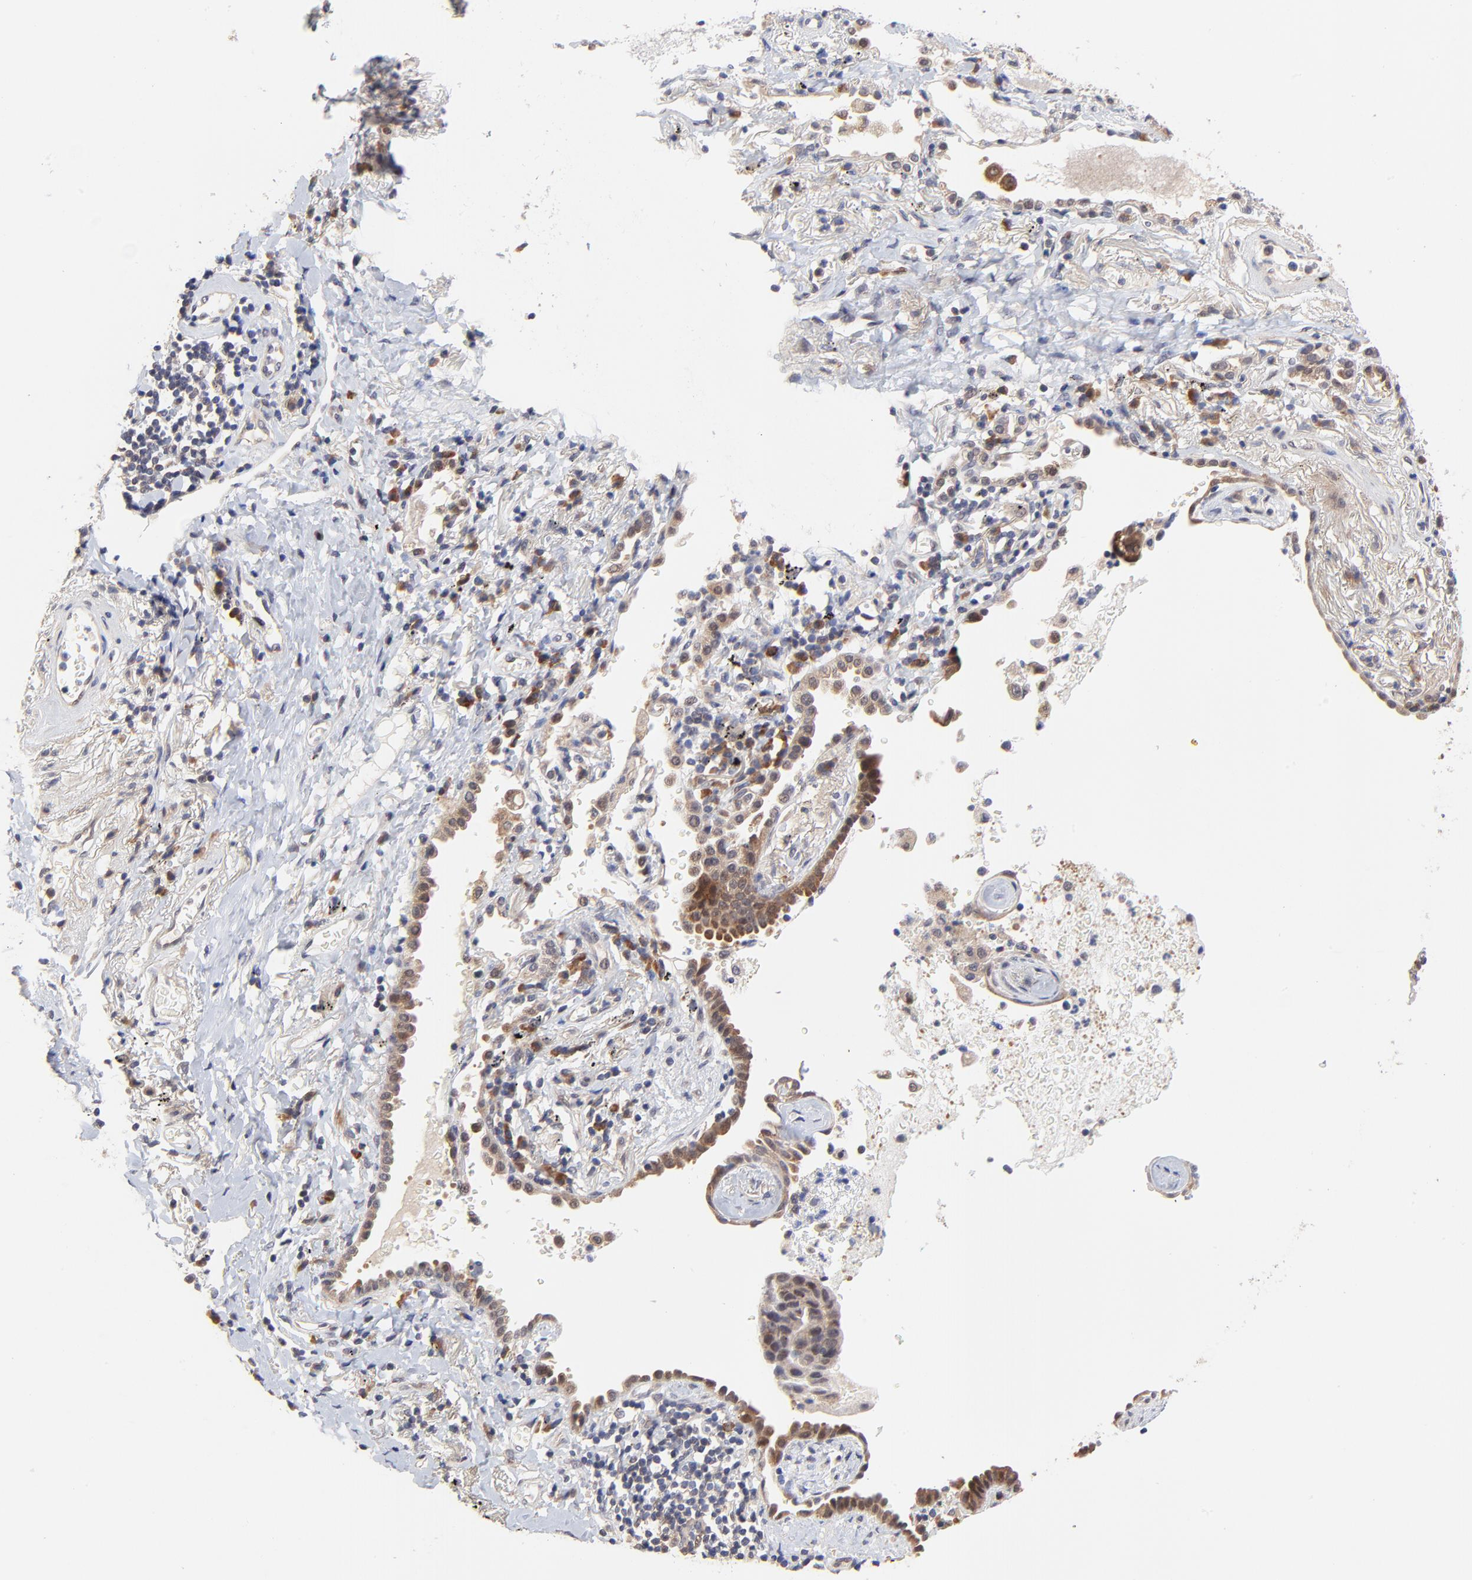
{"staining": {"intensity": "moderate", "quantity": ">75%", "location": "cytoplasmic/membranous"}, "tissue": "lung cancer", "cell_type": "Tumor cells", "image_type": "cancer", "snomed": [{"axis": "morphology", "description": "Adenocarcinoma, NOS"}, {"axis": "topography", "description": "Lung"}], "caption": "This histopathology image reveals IHC staining of lung adenocarcinoma, with medium moderate cytoplasmic/membranous staining in approximately >75% of tumor cells.", "gene": "TXNL1", "patient": {"sex": "female", "age": 64}}